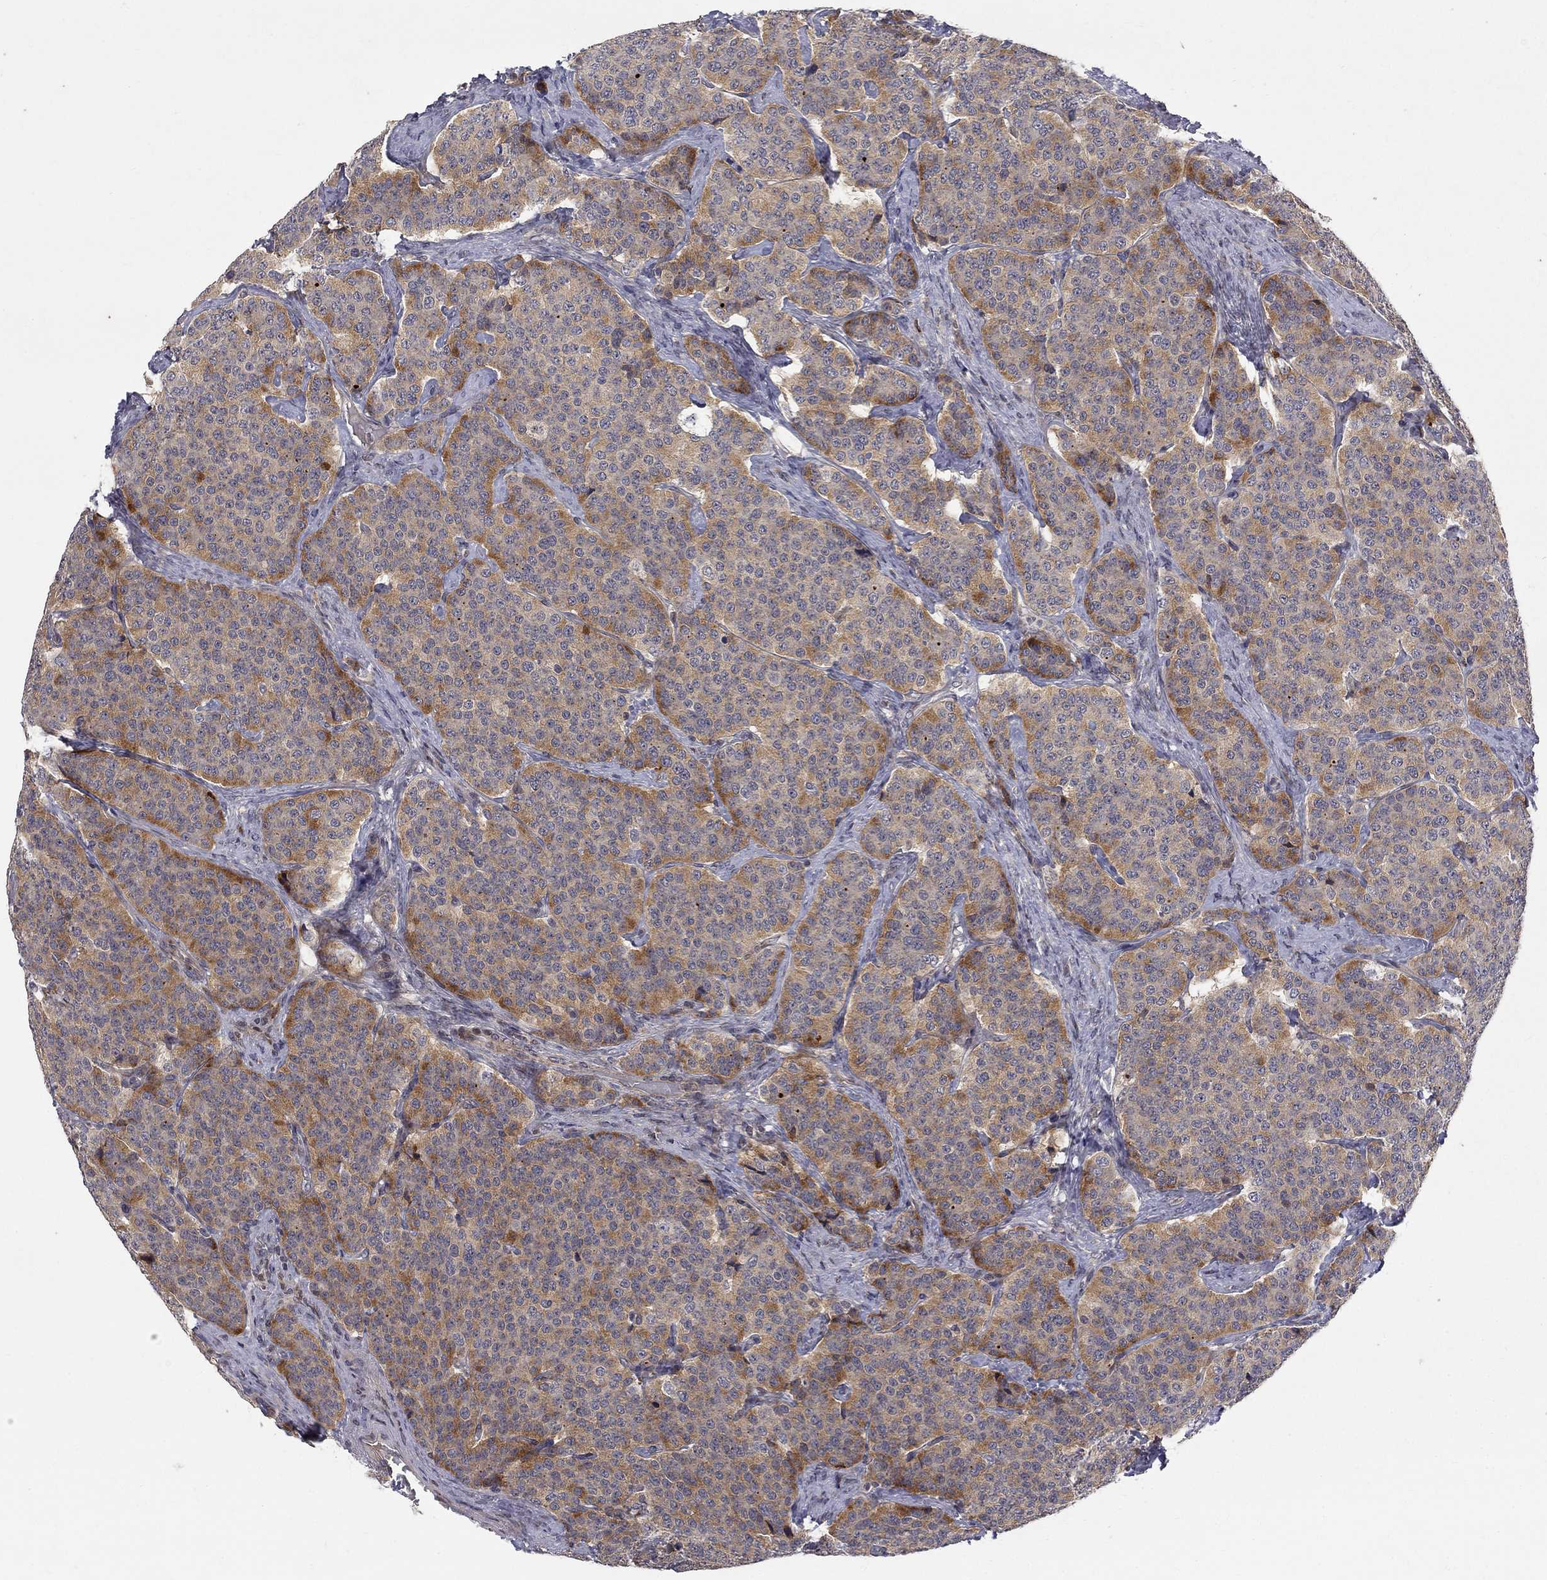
{"staining": {"intensity": "moderate", "quantity": "<25%", "location": "cytoplasmic/membranous"}, "tissue": "carcinoid", "cell_type": "Tumor cells", "image_type": "cancer", "snomed": [{"axis": "morphology", "description": "Carcinoid, malignant, NOS"}, {"axis": "topography", "description": "Small intestine"}], "caption": "A low amount of moderate cytoplasmic/membranous positivity is appreciated in approximately <25% of tumor cells in carcinoid tissue. The protein of interest is stained brown, and the nuclei are stained in blue (DAB IHC with brightfield microscopy, high magnification).", "gene": "WDR19", "patient": {"sex": "female", "age": 58}}